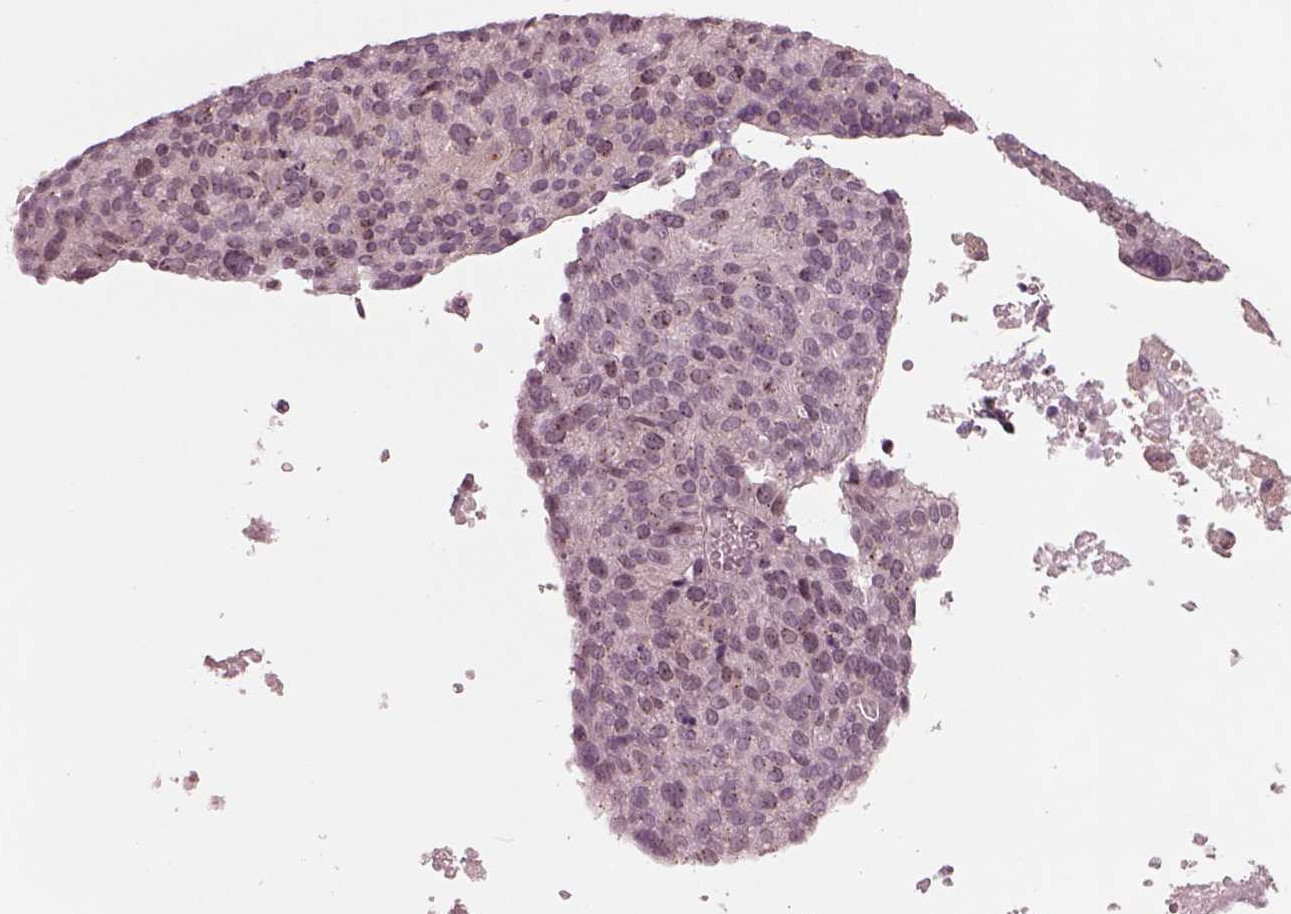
{"staining": {"intensity": "weak", "quantity": "<25%", "location": "cytoplasmic/membranous"}, "tissue": "ovarian cancer", "cell_type": "Tumor cells", "image_type": "cancer", "snomed": [{"axis": "morphology", "description": "Carcinoma, endometroid"}, {"axis": "topography", "description": "Ovary"}], "caption": "An IHC histopathology image of ovarian cancer is shown. There is no staining in tumor cells of ovarian cancer.", "gene": "SAXO1", "patient": {"sex": "female", "age": 58}}